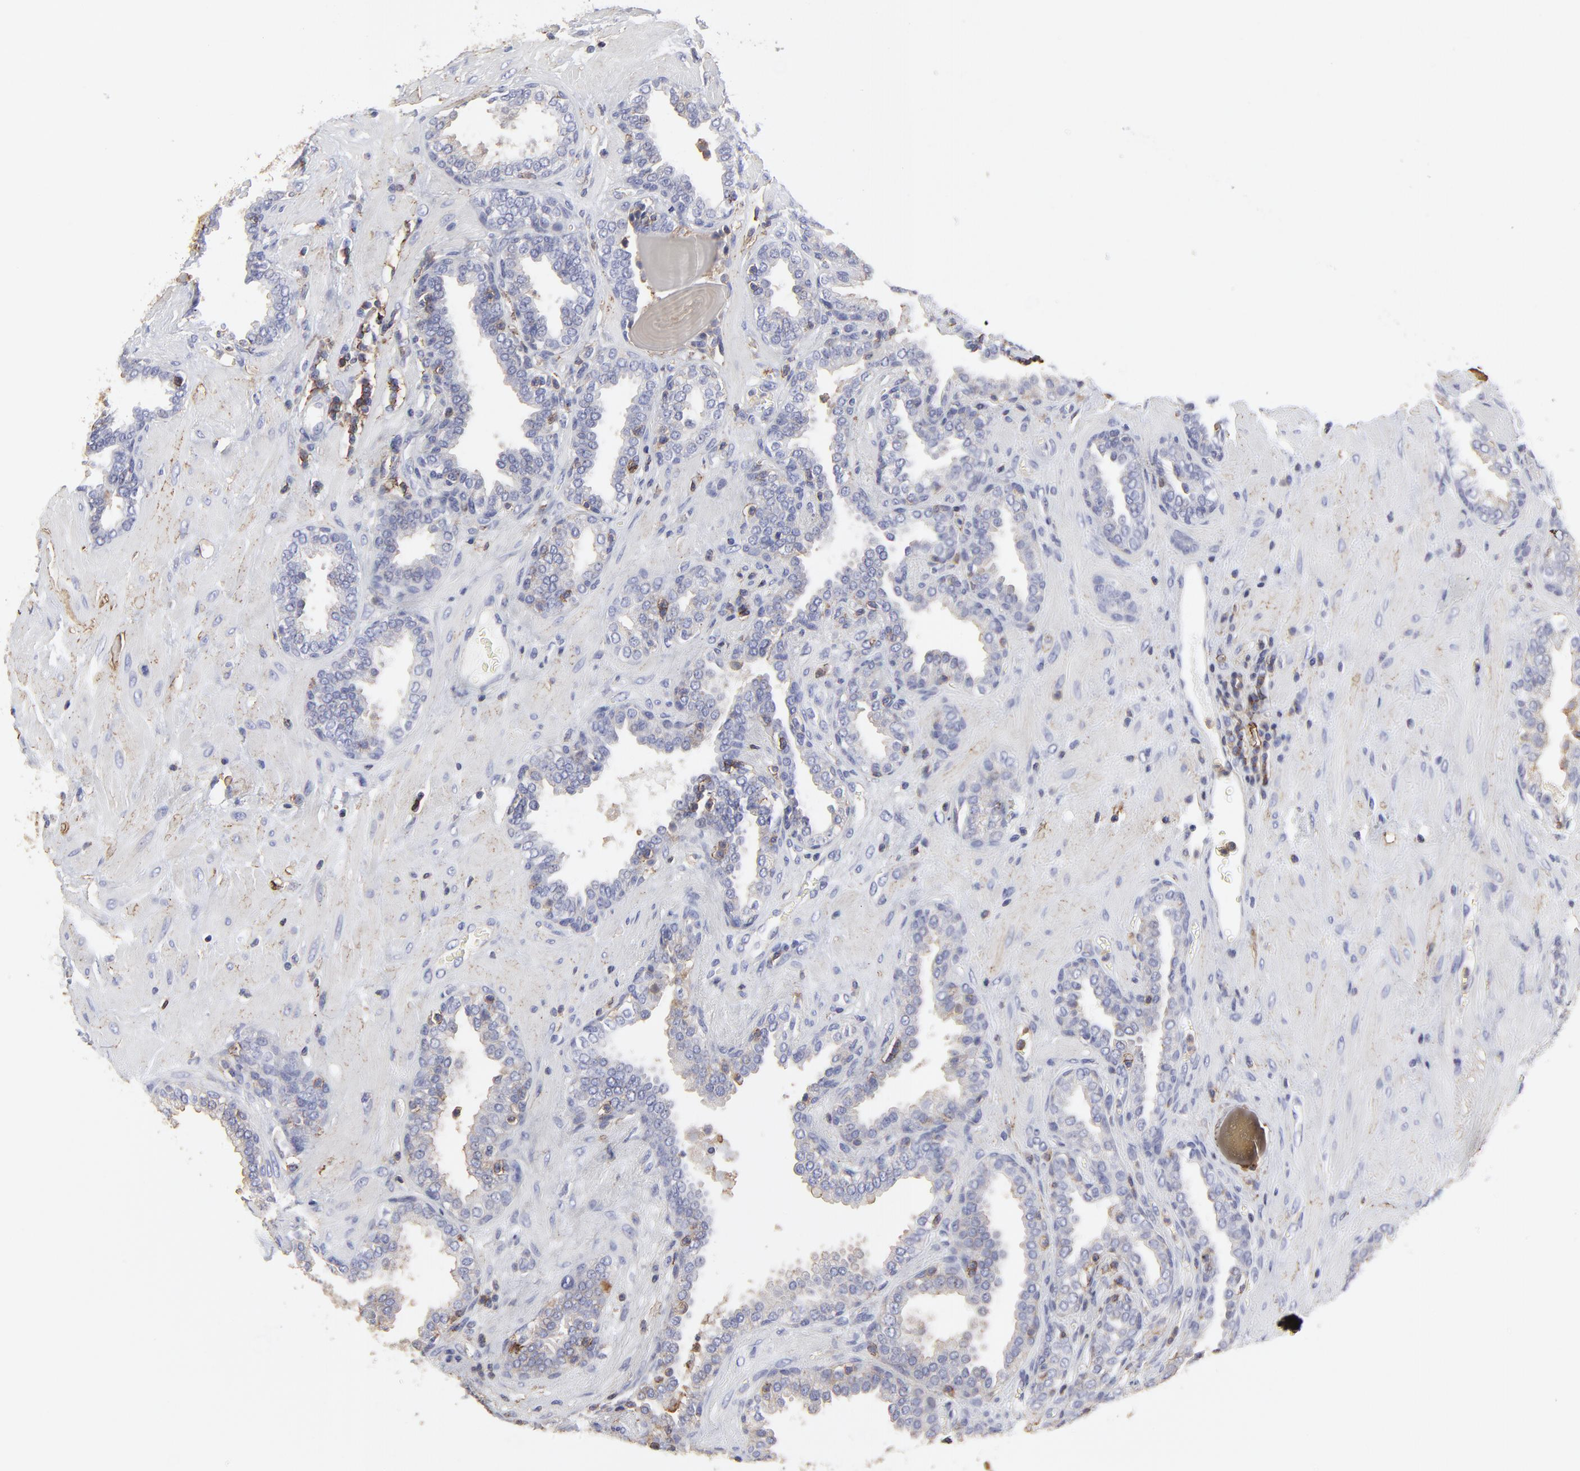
{"staining": {"intensity": "negative", "quantity": "none", "location": "none"}, "tissue": "prostate", "cell_type": "Glandular cells", "image_type": "normal", "snomed": [{"axis": "morphology", "description": "Normal tissue, NOS"}, {"axis": "topography", "description": "Prostate"}], "caption": "Image shows no protein expression in glandular cells of unremarkable prostate.", "gene": "ANXA6", "patient": {"sex": "male", "age": 51}}